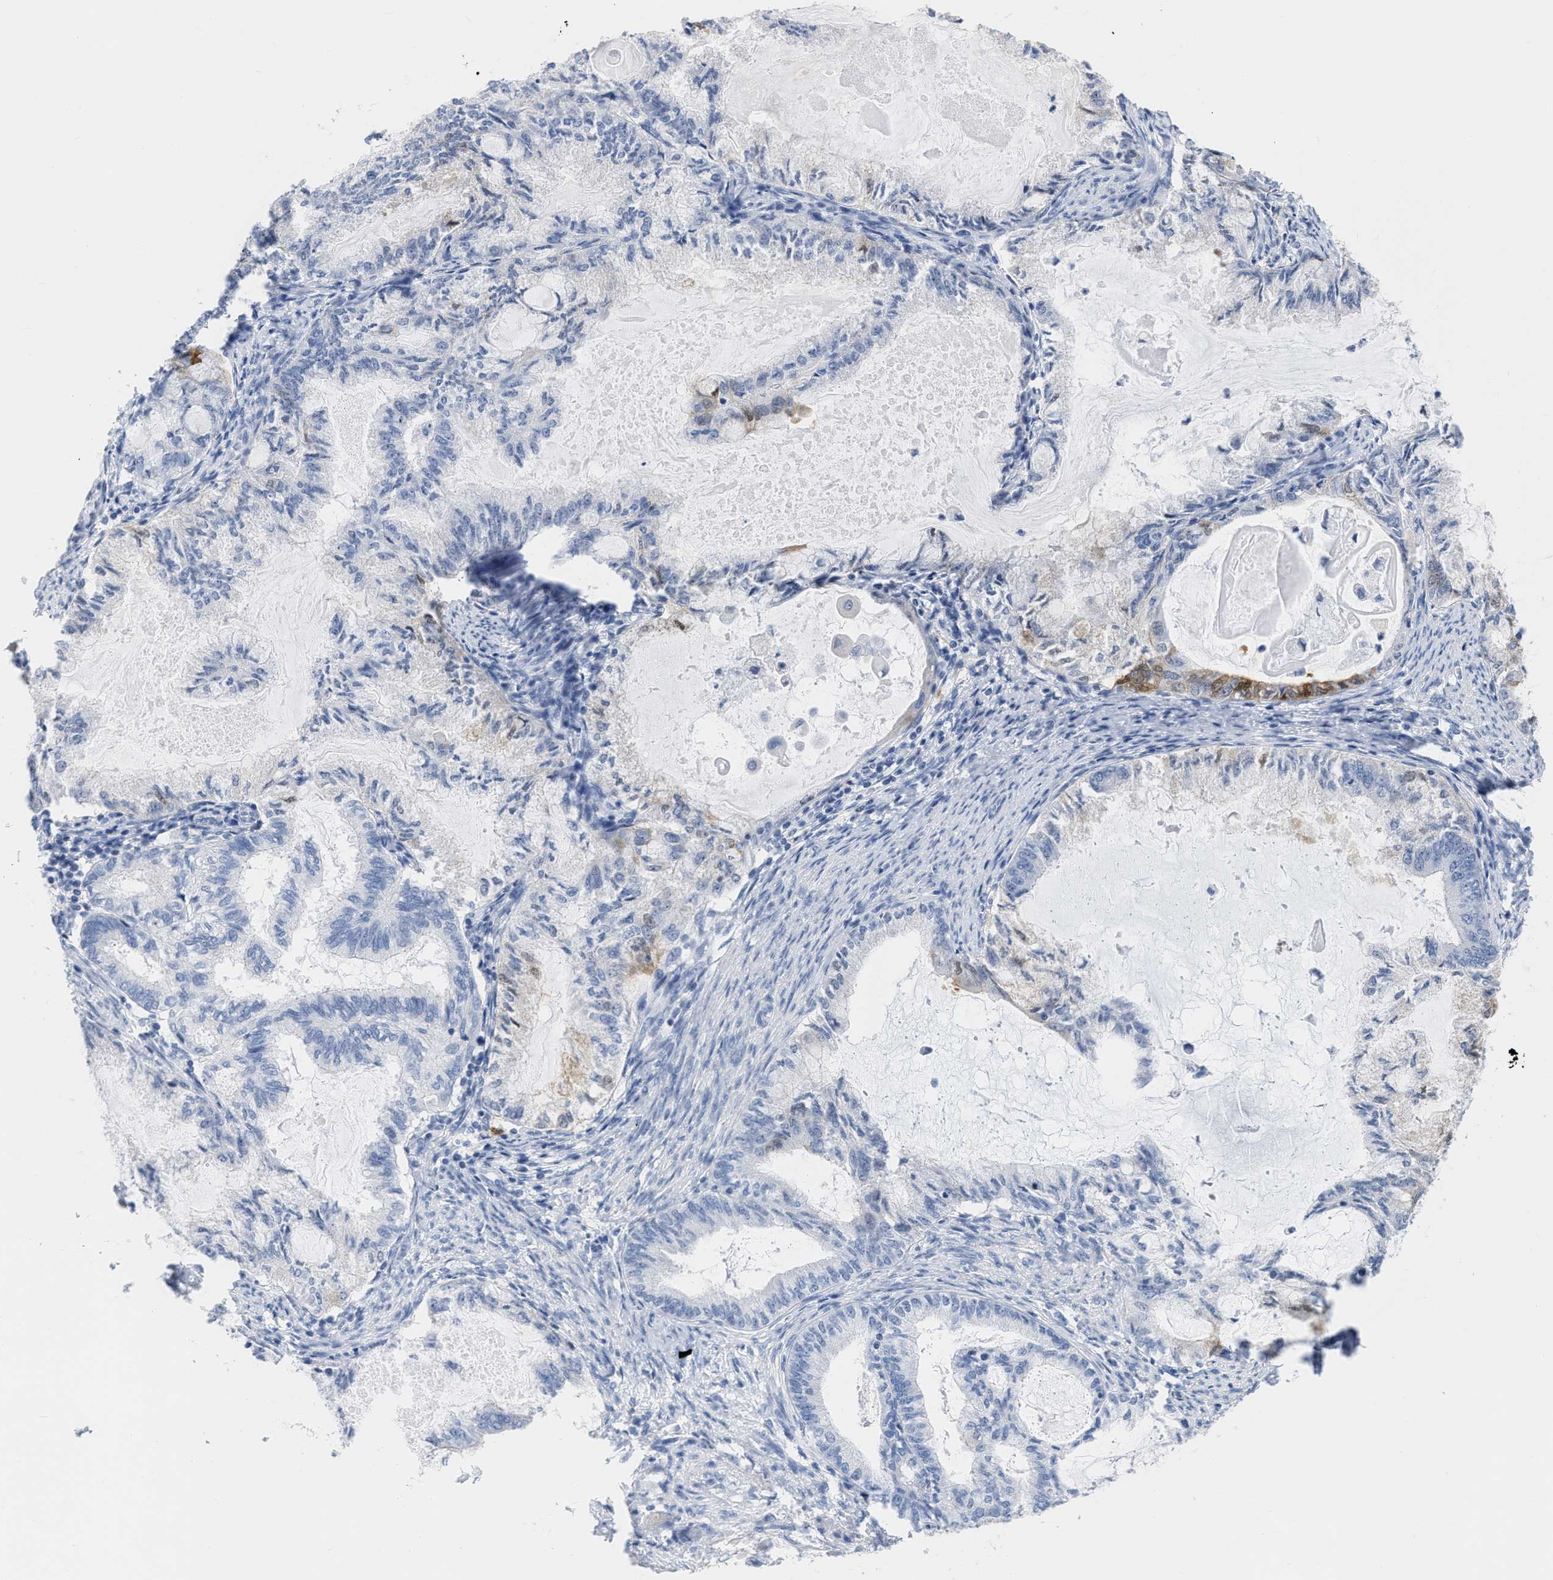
{"staining": {"intensity": "moderate", "quantity": "<25%", "location": "cytoplasmic/membranous"}, "tissue": "endometrial cancer", "cell_type": "Tumor cells", "image_type": "cancer", "snomed": [{"axis": "morphology", "description": "Adenocarcinoma, NOS"}, {"axis": "topography", "description": "Endometrium"}], "caption": "This is a photomicrograph of immunohistochemistry (IHC) staining of endometrial cancer (adenocarcinoma), which shows moderate staining in the cytoplasmic/membranous of tumor cells.", "gene": "CRYM", "patient": {"sex": "female", "age": 86}}